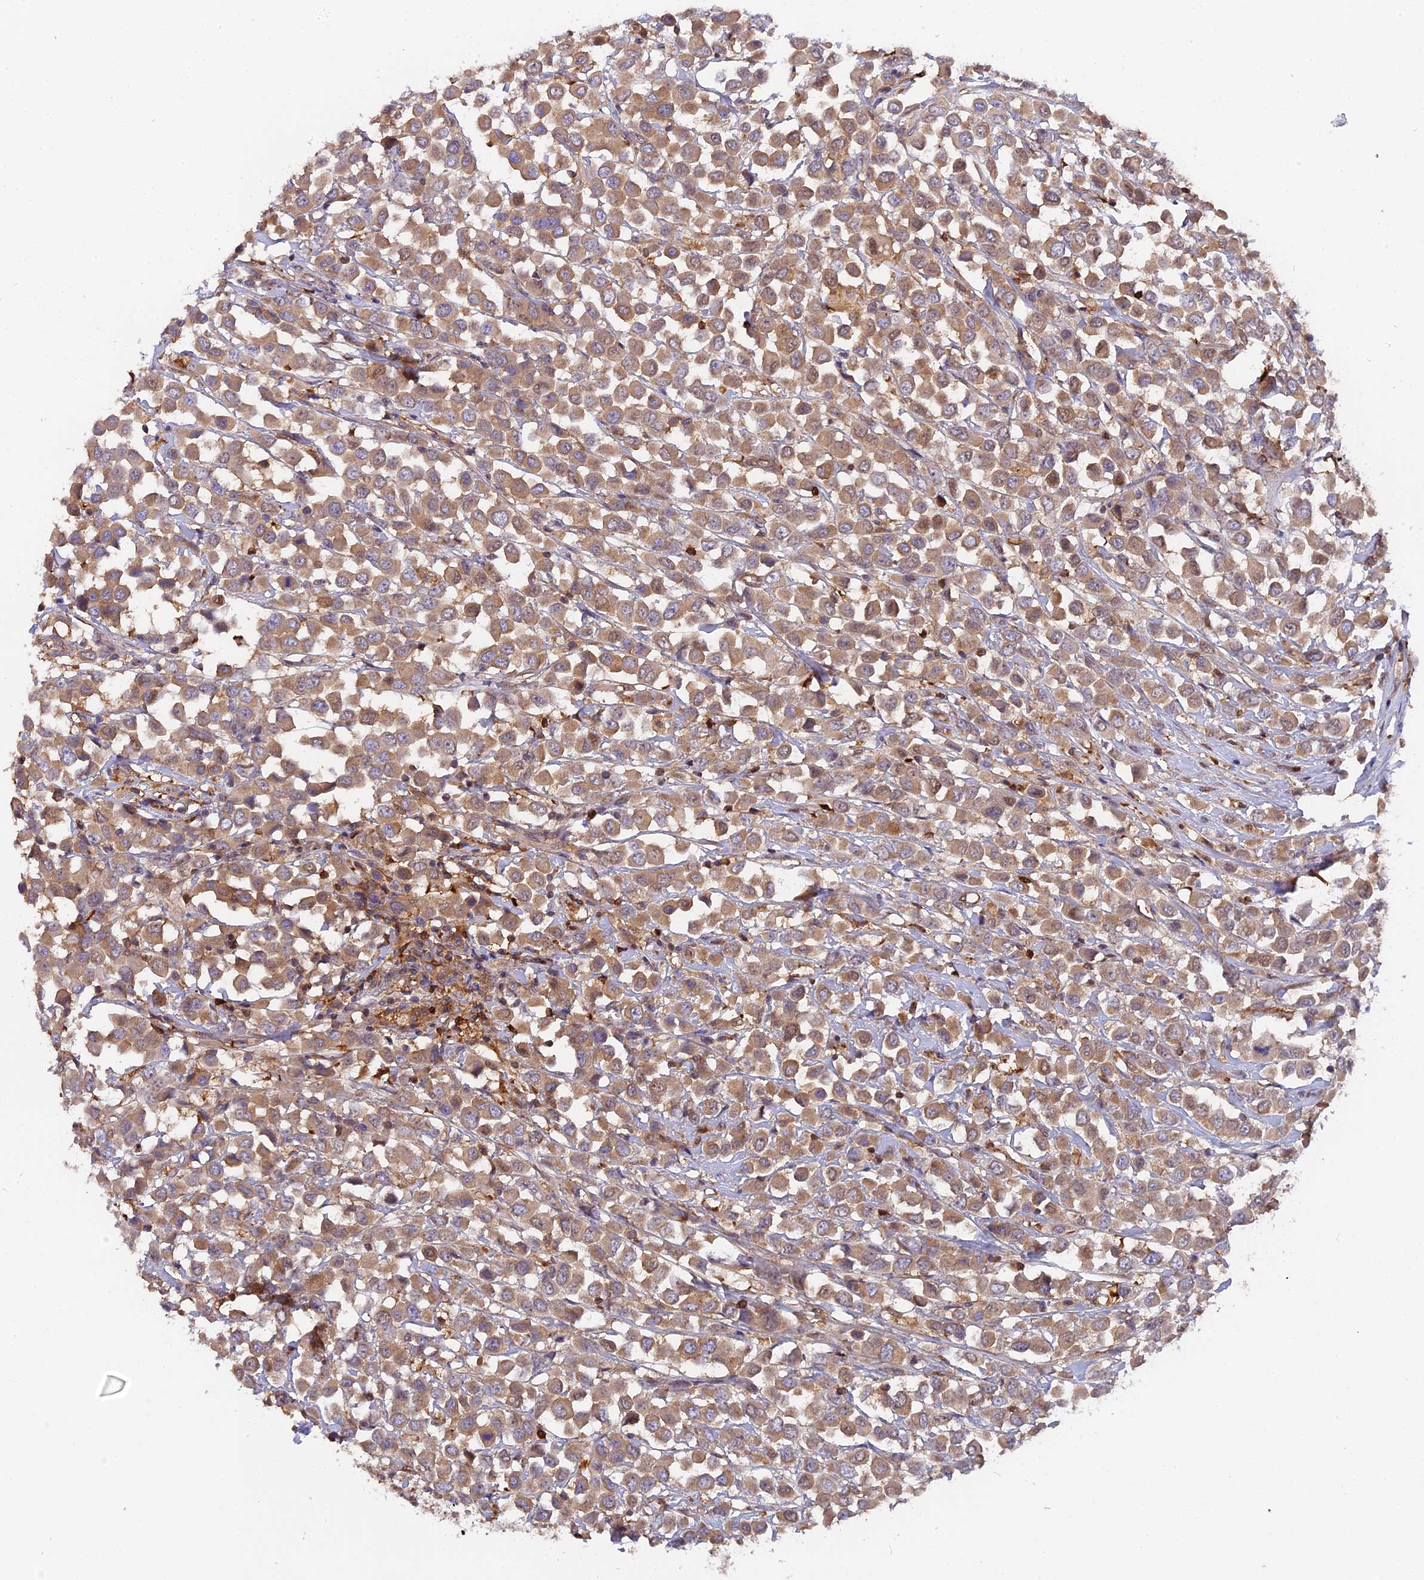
{"staining": {"intensity": "moderate", "quantity": ">75%", "location": "cytoplasmic/membranous"}, "tissue": "breast cancer", "cell_type": "Tumor cells", "image_type": "cancer", "snomed": [{"axis": "morphology", "description": "Duct carcinoma"}, {"axis": "topography", "description": "Breast"}], "caption": "Brown immunohistochemical staining in breast invasive ductal carcinoma exhibits moderate cytoplasmic/membranous expression in about >75% of tumor cells.", "gene": "FAM118B", "patient": {"sex": "female", "age": 61}}